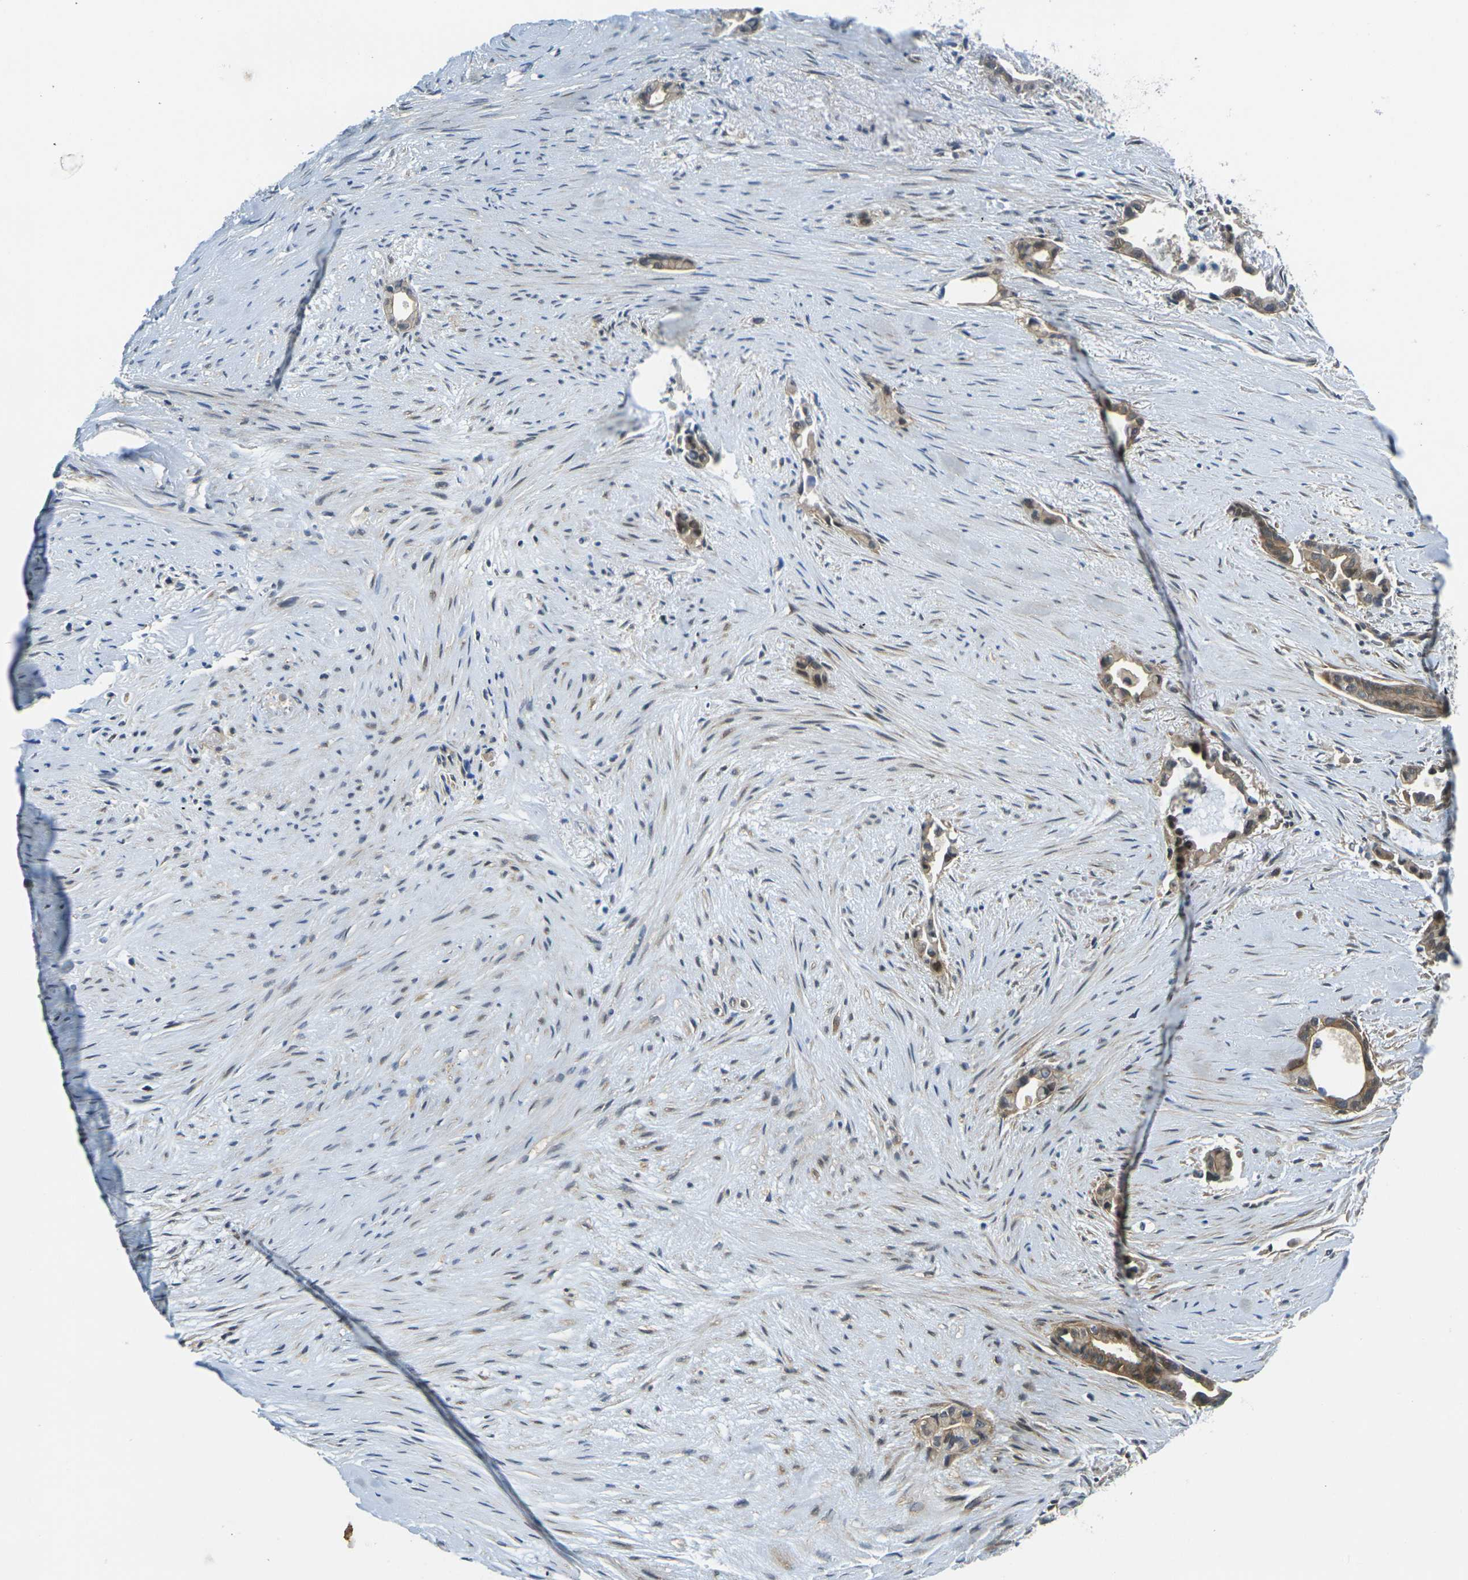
{"staining": {"intensity": "moderate", "quantity": ">75%", "location": "cytoplasmic/membranous,nuclear"}, "tissue": "liver cancer", "cell_type": "Tumor cells", "image_type": "cancer", "snomed": [{"axis": "morphology", "description": "Cholangiocarcinoma"}, {"axis": "topography", "description": "Liver"}], "caption": "Liver cancer (cholangiocarcinoma) tissue demonstrates moderate cytoplasmic/membranous and nuclear staining in about >75% of tumor cells The protein is shown in brown color, while the nuclei are stained blue.", "gene": "KCTD10", "patient": {"sex": "female", "age": 55}}